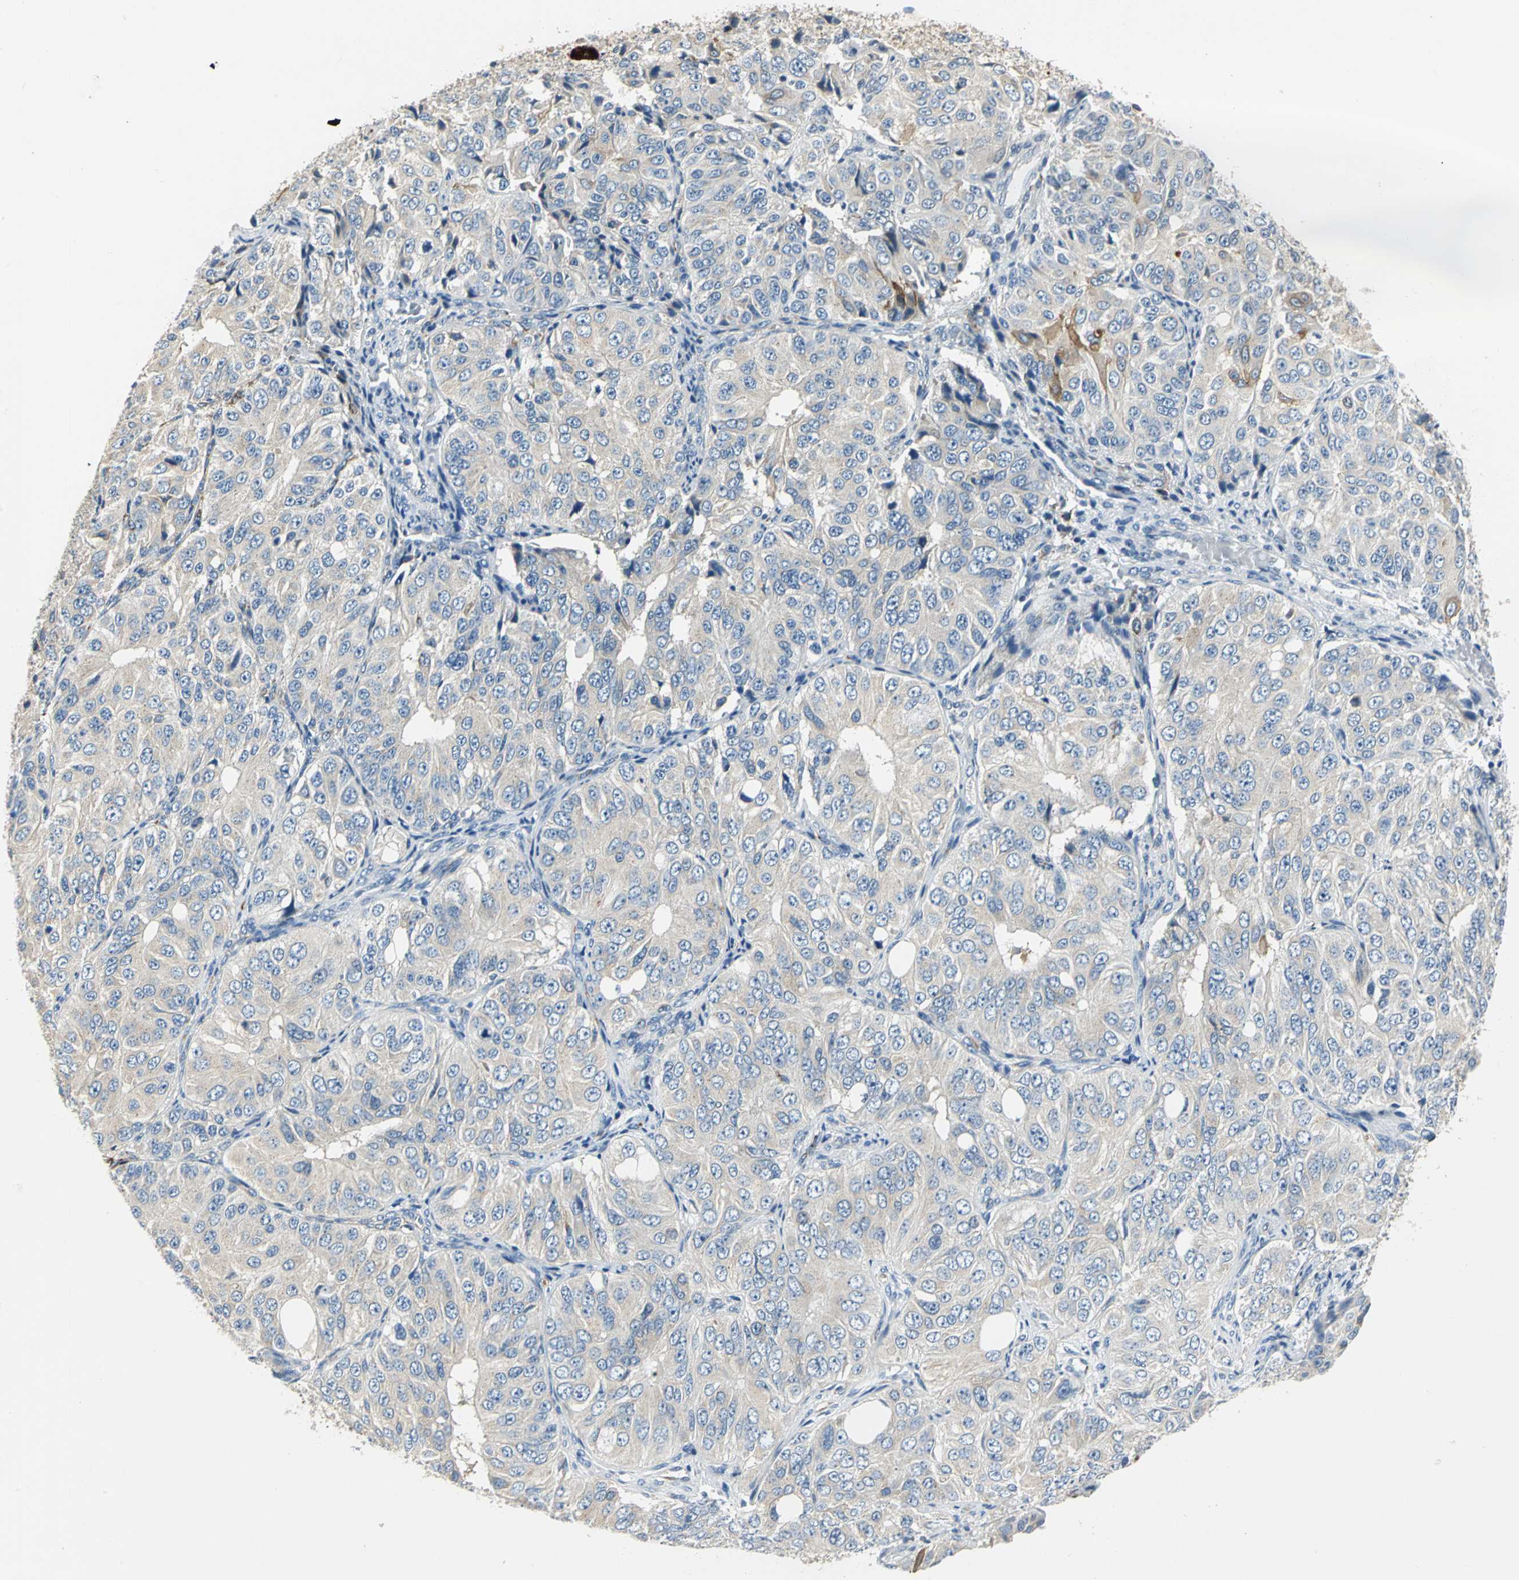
{"staining": {"intensity": "weak", "quantity": "25%-75%", "location": "cytoplasmic/membranous"}, "tissue": "ovarian cancer", "cell_type": "Tumor cells", "image_type": "cancer", "snomed": [{"axis": "morphology", "description": "Carcinoma, endometroid"}, {"axis": "topography", "description": "Ovary"}], "caption": "This is an image of immunohistochemistry staining of ovarian cancer (endometroid carcinoma), which shows weak staining in the cytoplasmic/membranous of tumor cells.", "gene": "B3GNT2", "patient": {"sex": "female", "age": 51}}